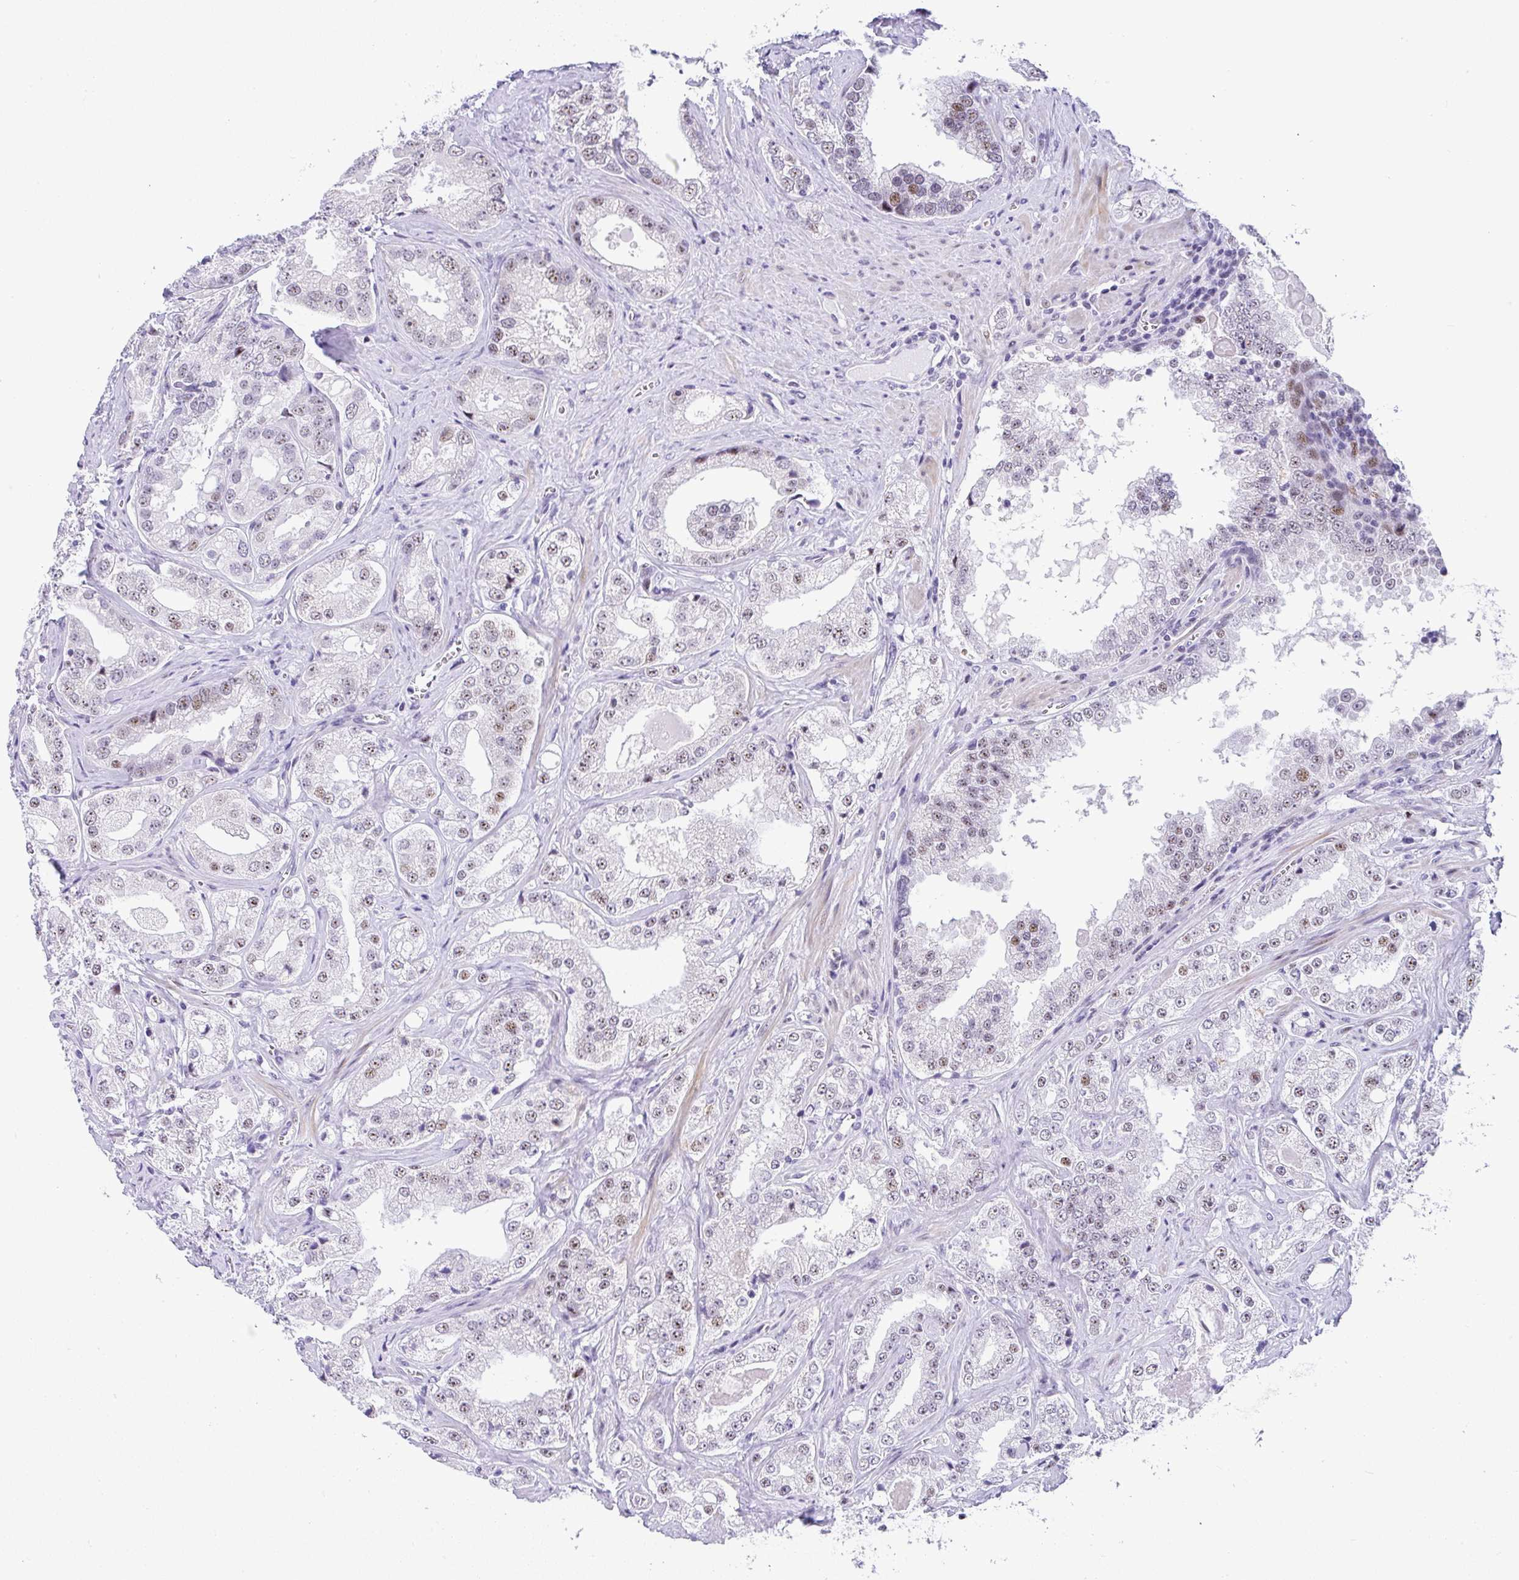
{"staining": {"intensity": "moderate", "quantity": ">75%", "location": "nuclear"}, "tissue": "prostate cancer", "cell_type": "Tumor cells", "image_type": "cancer", "snomed": [{"axis": "morphology", "description": "Adenocarcinoma, High grade"}, {"axis": "topography", "description": "Prostate"}], "caption": "A brown stain shows moderate nuclear staining of a protein in human prostate high-grade adenocarcinoma tumor cells.", "gene": "NR1D2", "patient": {"sex": "male", "age": 67}}